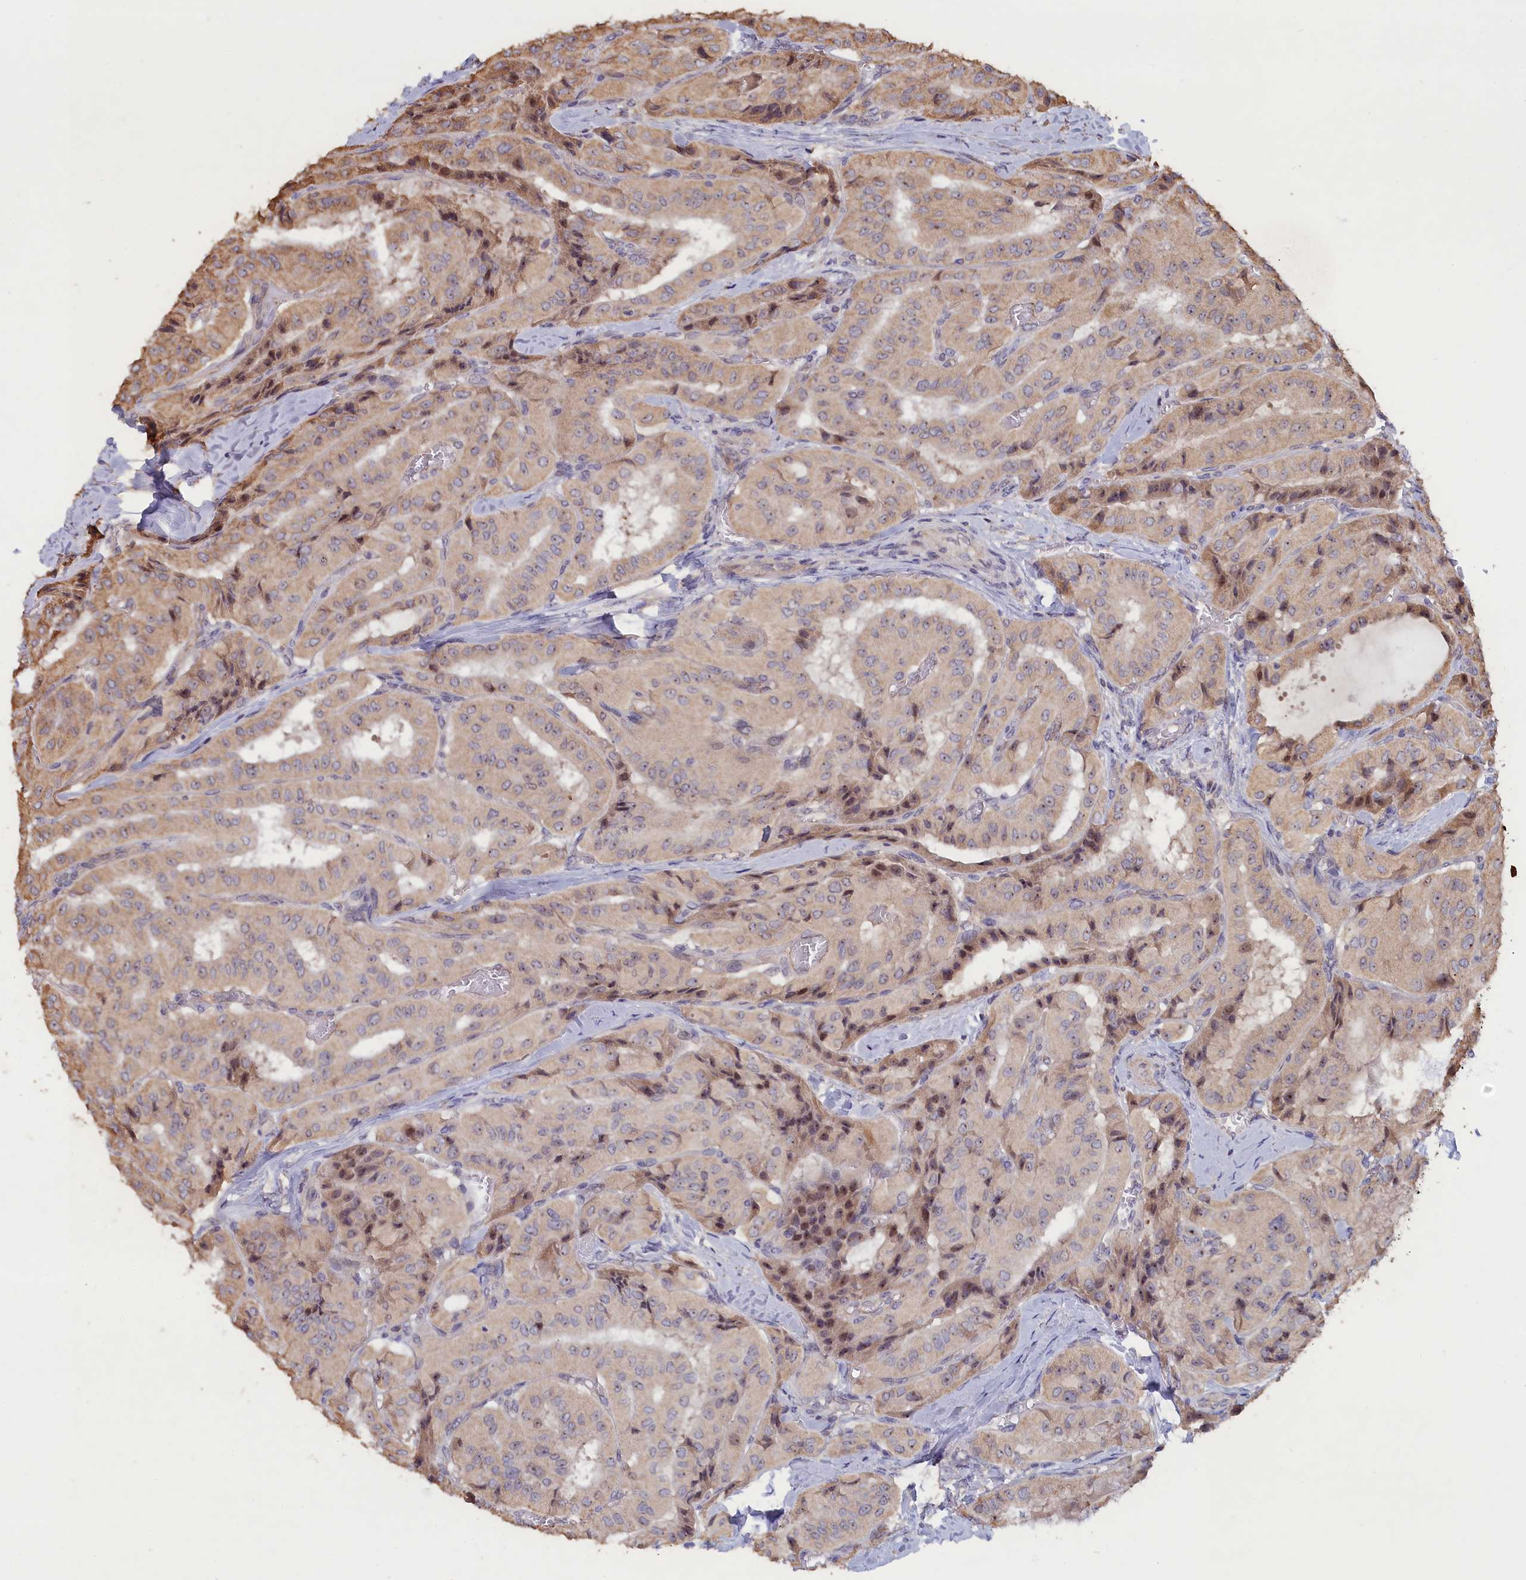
{"staining": {"intensity": "weak", "quantity": "25%-75%", "location": "cytoplasmic/membranous,nuclear"}, "tissue": "thyroid cancer", "cell_type": "Tumor cells", "image_type": "cancer", "snomed": [{"axis": "morphology", "description": "Normal tissue, NOS"}, {"axis": "morphology", "description": "Papillary adenocarcinoma, NOS"}, {"axis": "topography", "description": "Thyroid gland"}], "caption": "High-power microscopy captured an IHC image of thyroid cancer (papillary adenocarcinoma), revealing weak cytoplasmic/membranous and nuclear staining in about 25%-75% of tumor cells.", "gene": "ZNF816", "patient": {"sex": "female", "age": 59}}